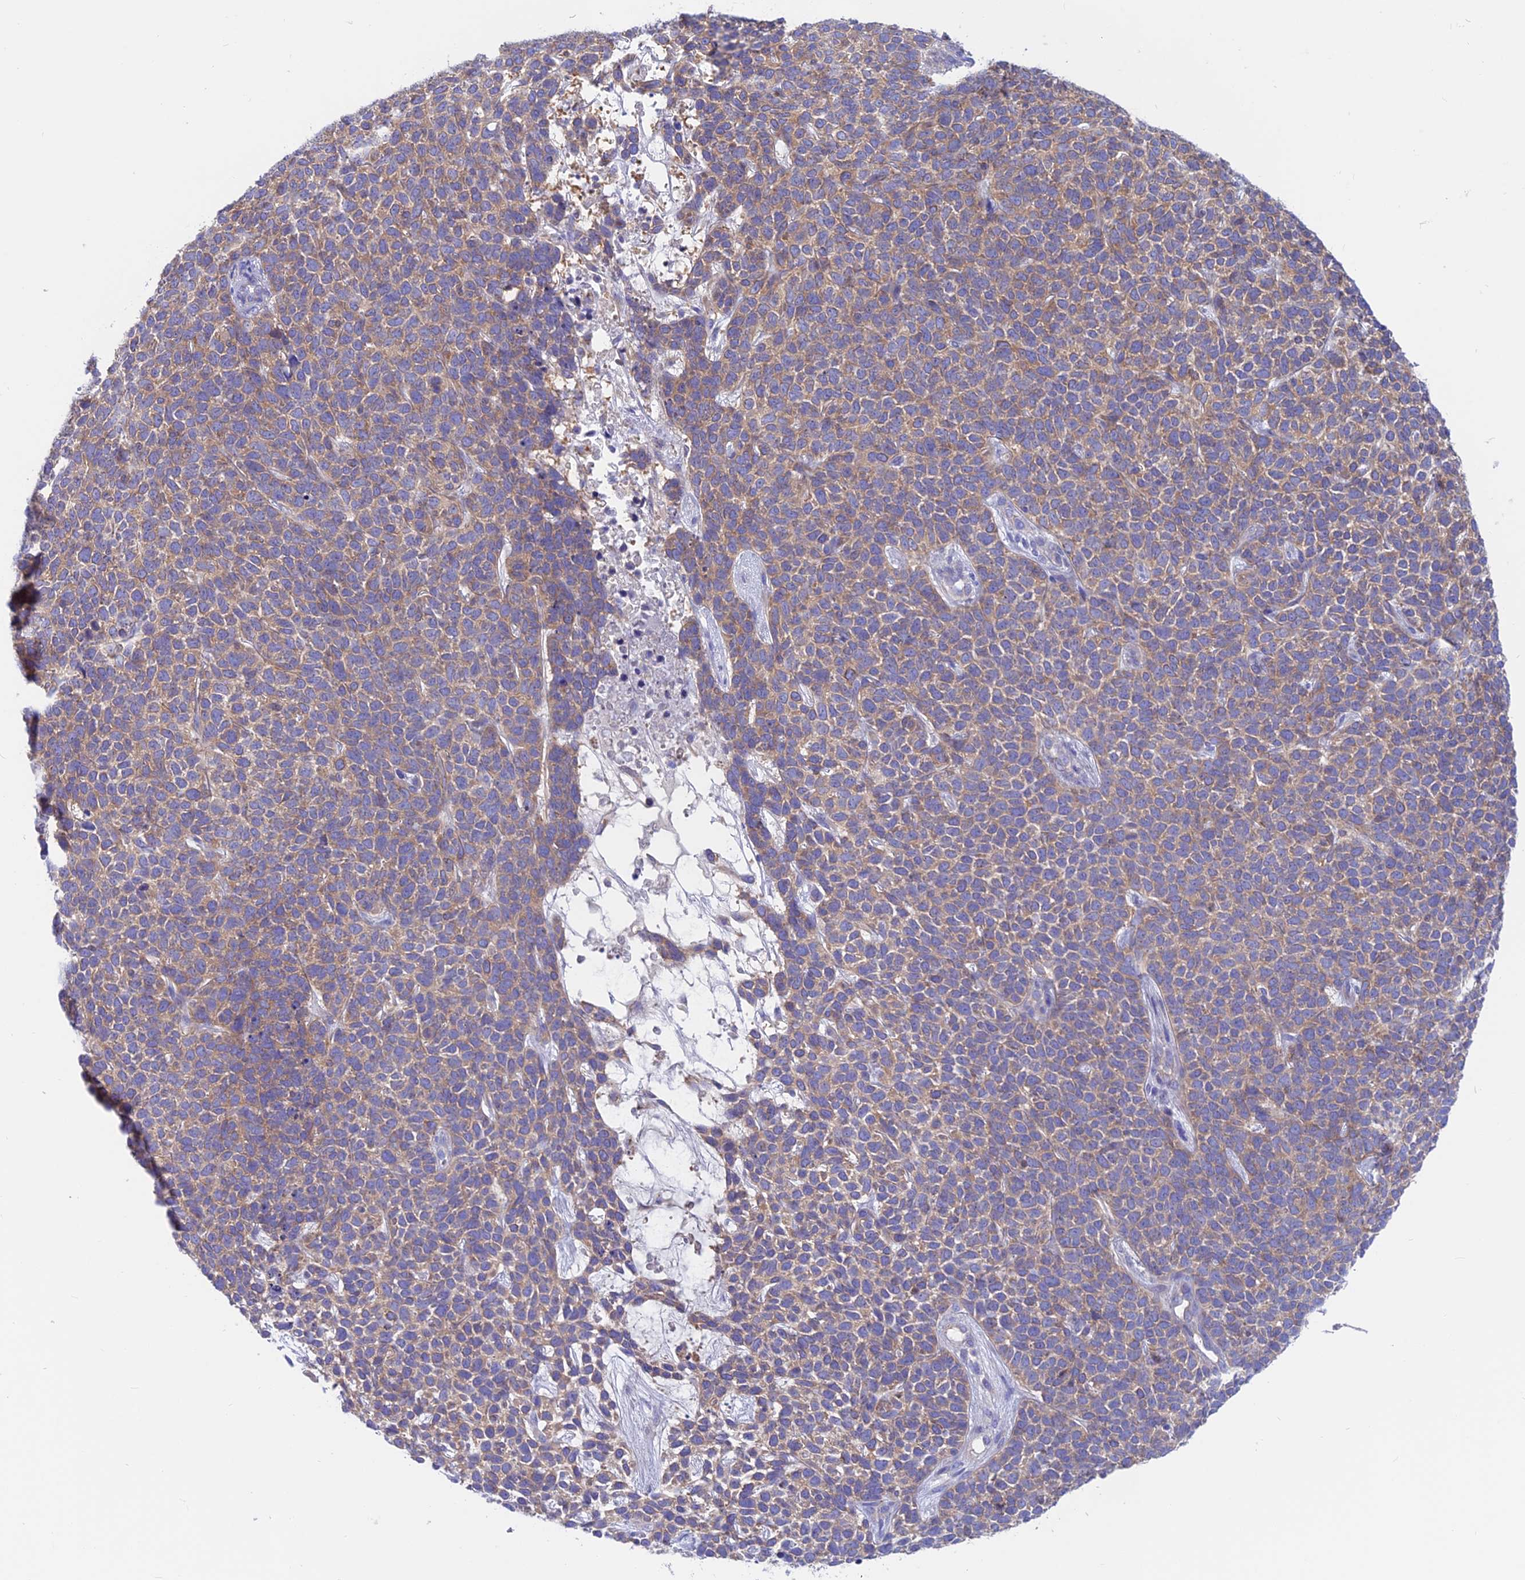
{"staining": {"intensity": "weak", "quantity": ">75%", "location": "cytoplasmic/membranous"}, "tissue": "skin cancer", "cell_type": "Tumor cells", "image_type": "cancer", "snomed": [{"axis": "morphology", "description": "Basal cell carcinoma"}, {"axis": "topography", "description": "Skin"}], "caption": "IHC staining of basal cell carcinoma (skin), which exhibits low levels of weak cytoplasmic/membranous staining in about >75% of tumor cells indicating weak cytoplasmic/membranous protein positivity. The staining was performed using DAB (brown) for protein detection and nuclei were counterstained in hematoxylin (blue).", "gene": "LZTFL1", "patient": {"sex": "female", "age": 84}}